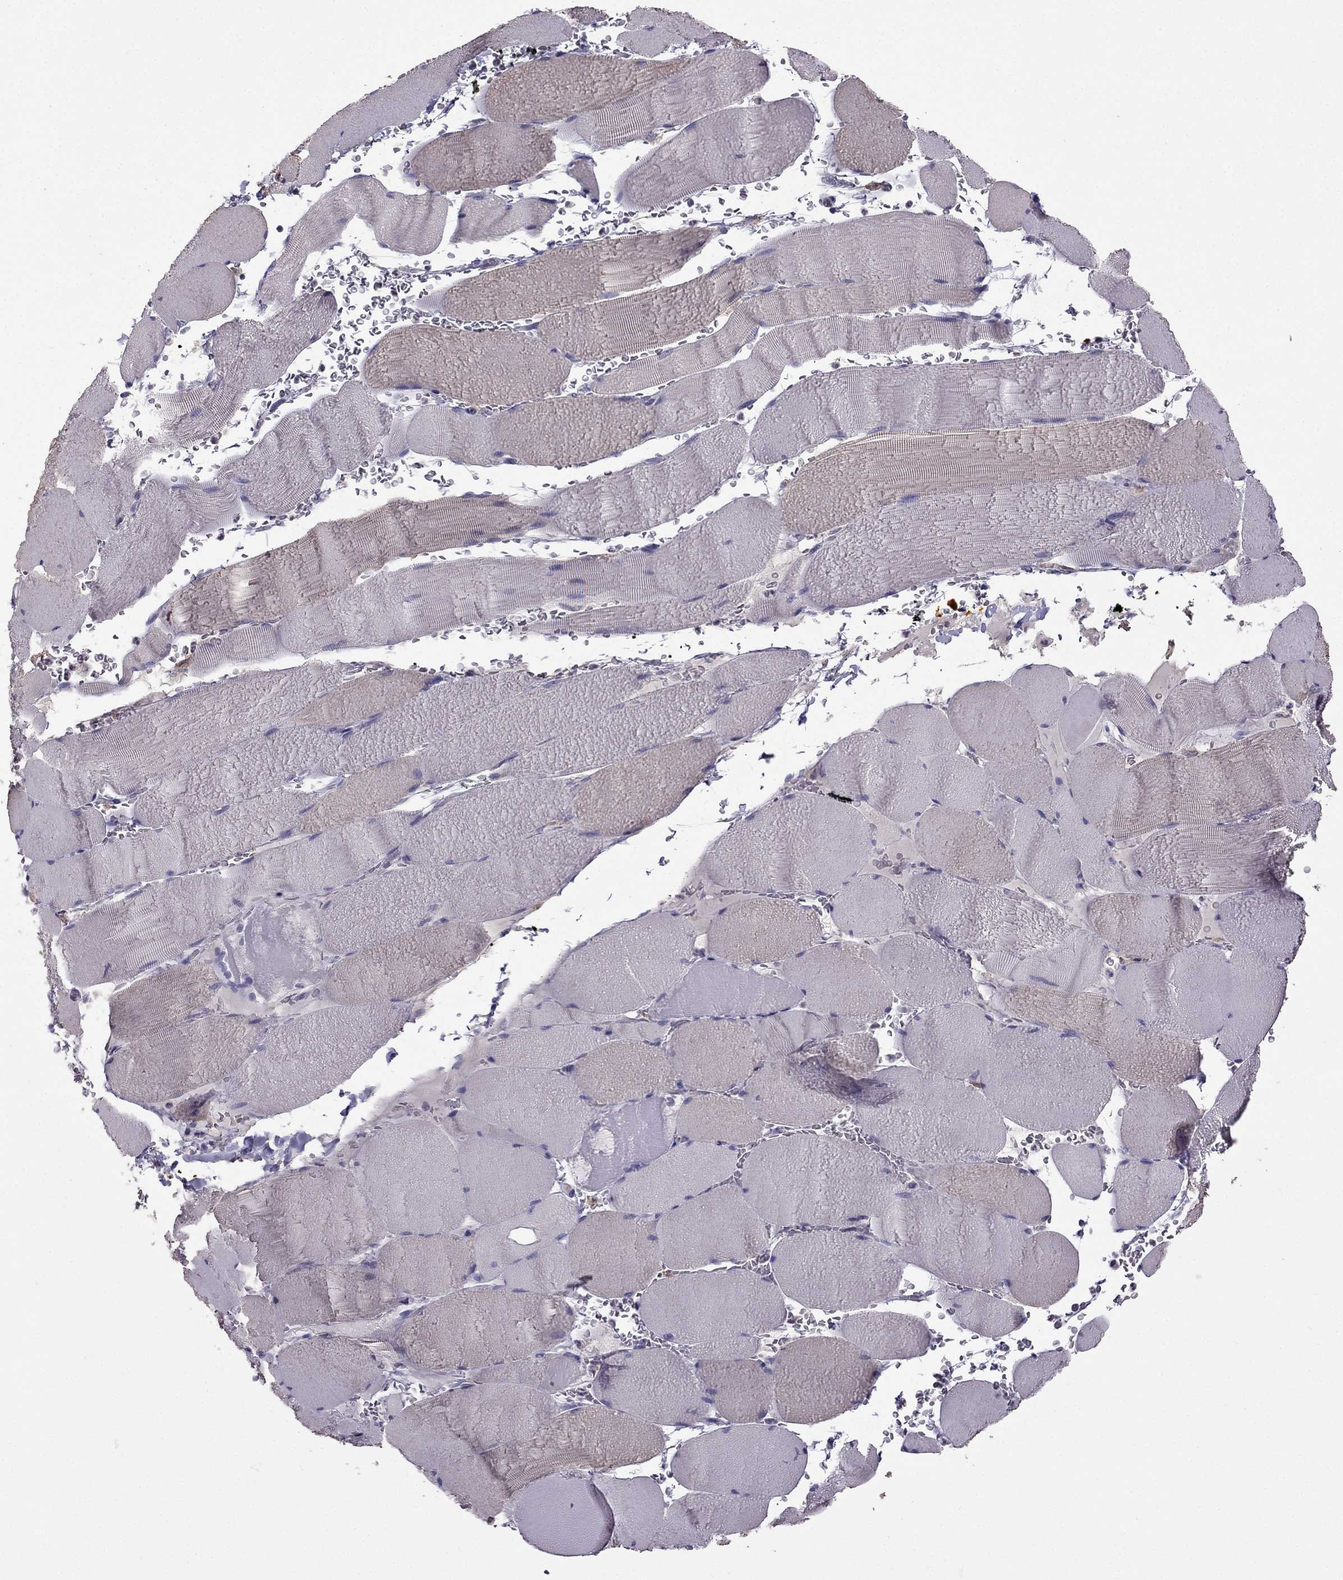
{"staining": {"intensity": "negative", "quantity": "none", "location": "none"}, "tissue": "skeletal muscle", "cell_type": "Myocytes", "image_type": "normal", "snomed": [{"axis": "morphology", "description": "Normal tissue, NOS"}, {"axis": "topography", "description": "Skeletal muscle"}], "caption": "Immunohistochemical staining of benign human skeletal muscle exhibits no significant staining in myocytes. (Immunohistochemistry, brightfield microscopy, high magnification).", "gene": "CDH9", "patient": {"sex": "male", "age": 56}}